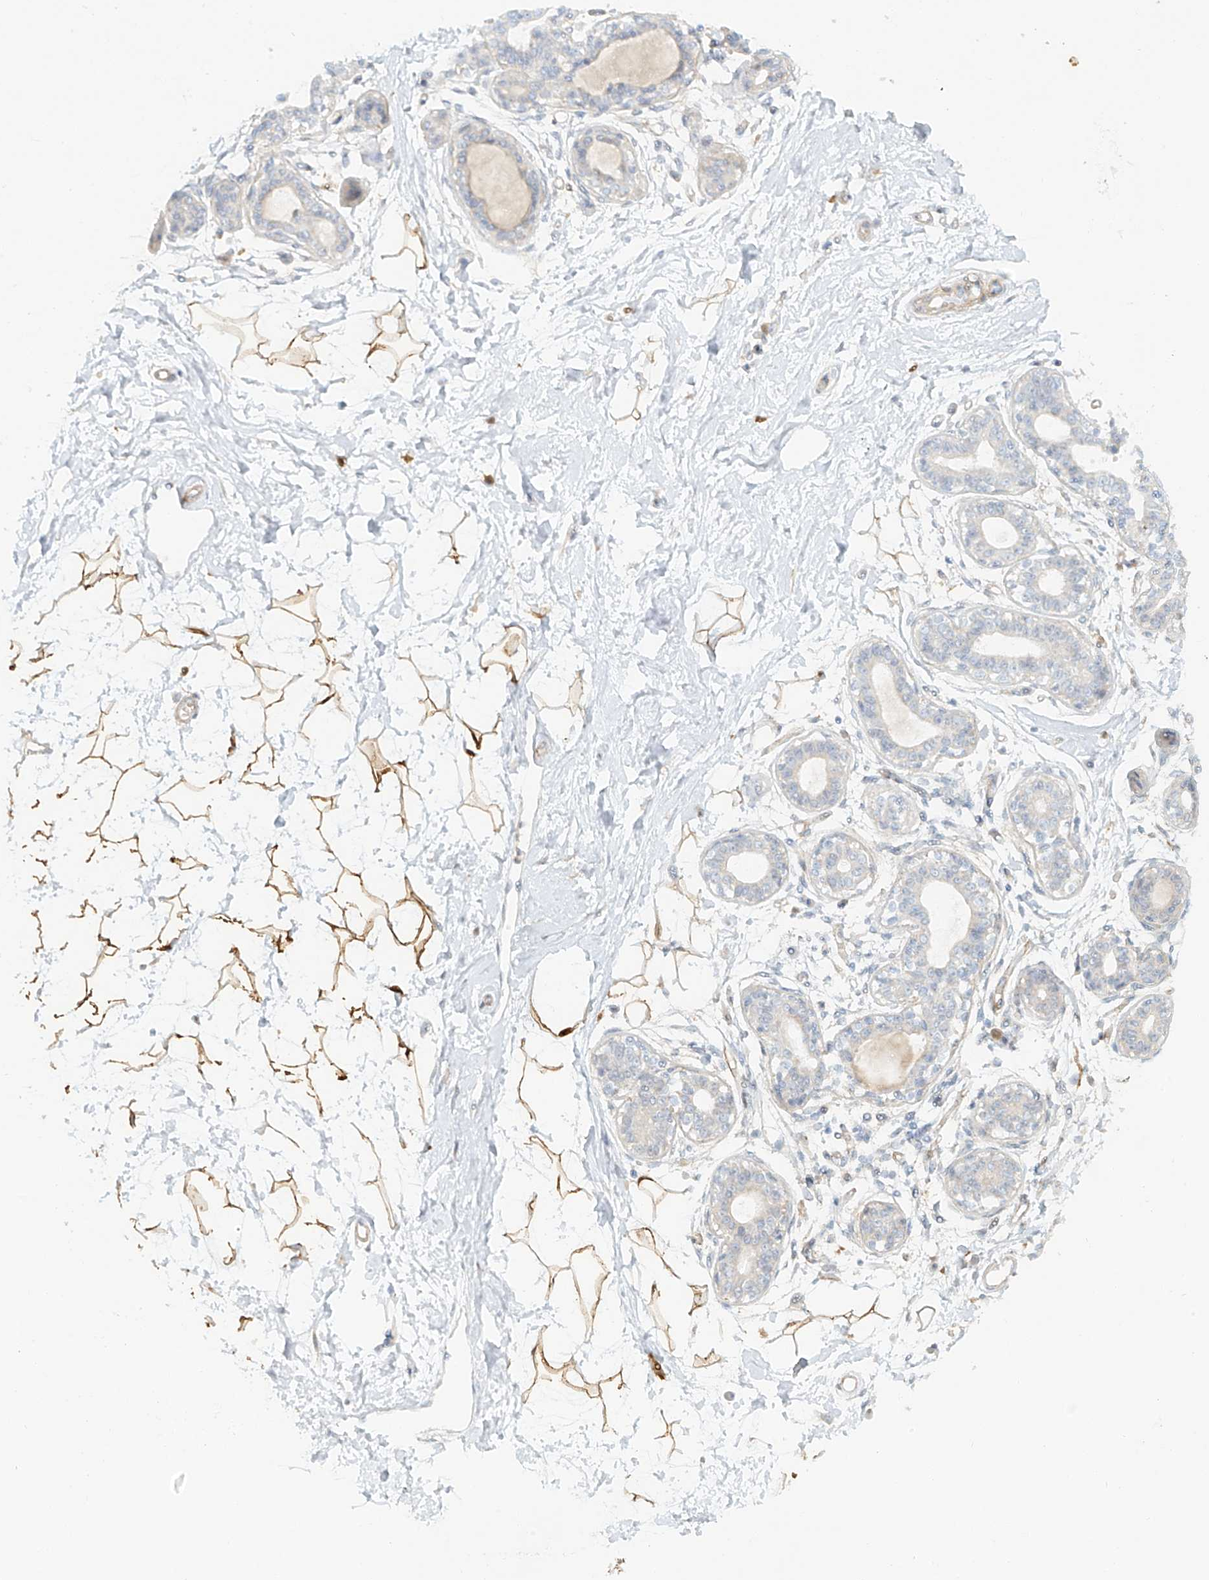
{"staining": {"intensity": "strong", "quantity": ">75%", "location": "cytoplasmic/membranous"}, "tissue": "breast", "cell_type": "Adipocytes", "image_type": "normal", "snomed": [{"axis": "morphology", "description": "Normal tissue, NOS"}, {"axis": "topography", "description": "Breast"}], "caption": "Protein expression by immunohistochemistry (IHC) reveals strong cytoplasmic/membranous positivity in approximately >75% of adipocytes in benign breast. The staining was performed using DAB to visualize the protein expression in brown, while the nuclei were stained in blue with hematoxylin (Magnification: 20x).", "gene": "UPK1B", "patient": {"sex": "female", "age": 45}}